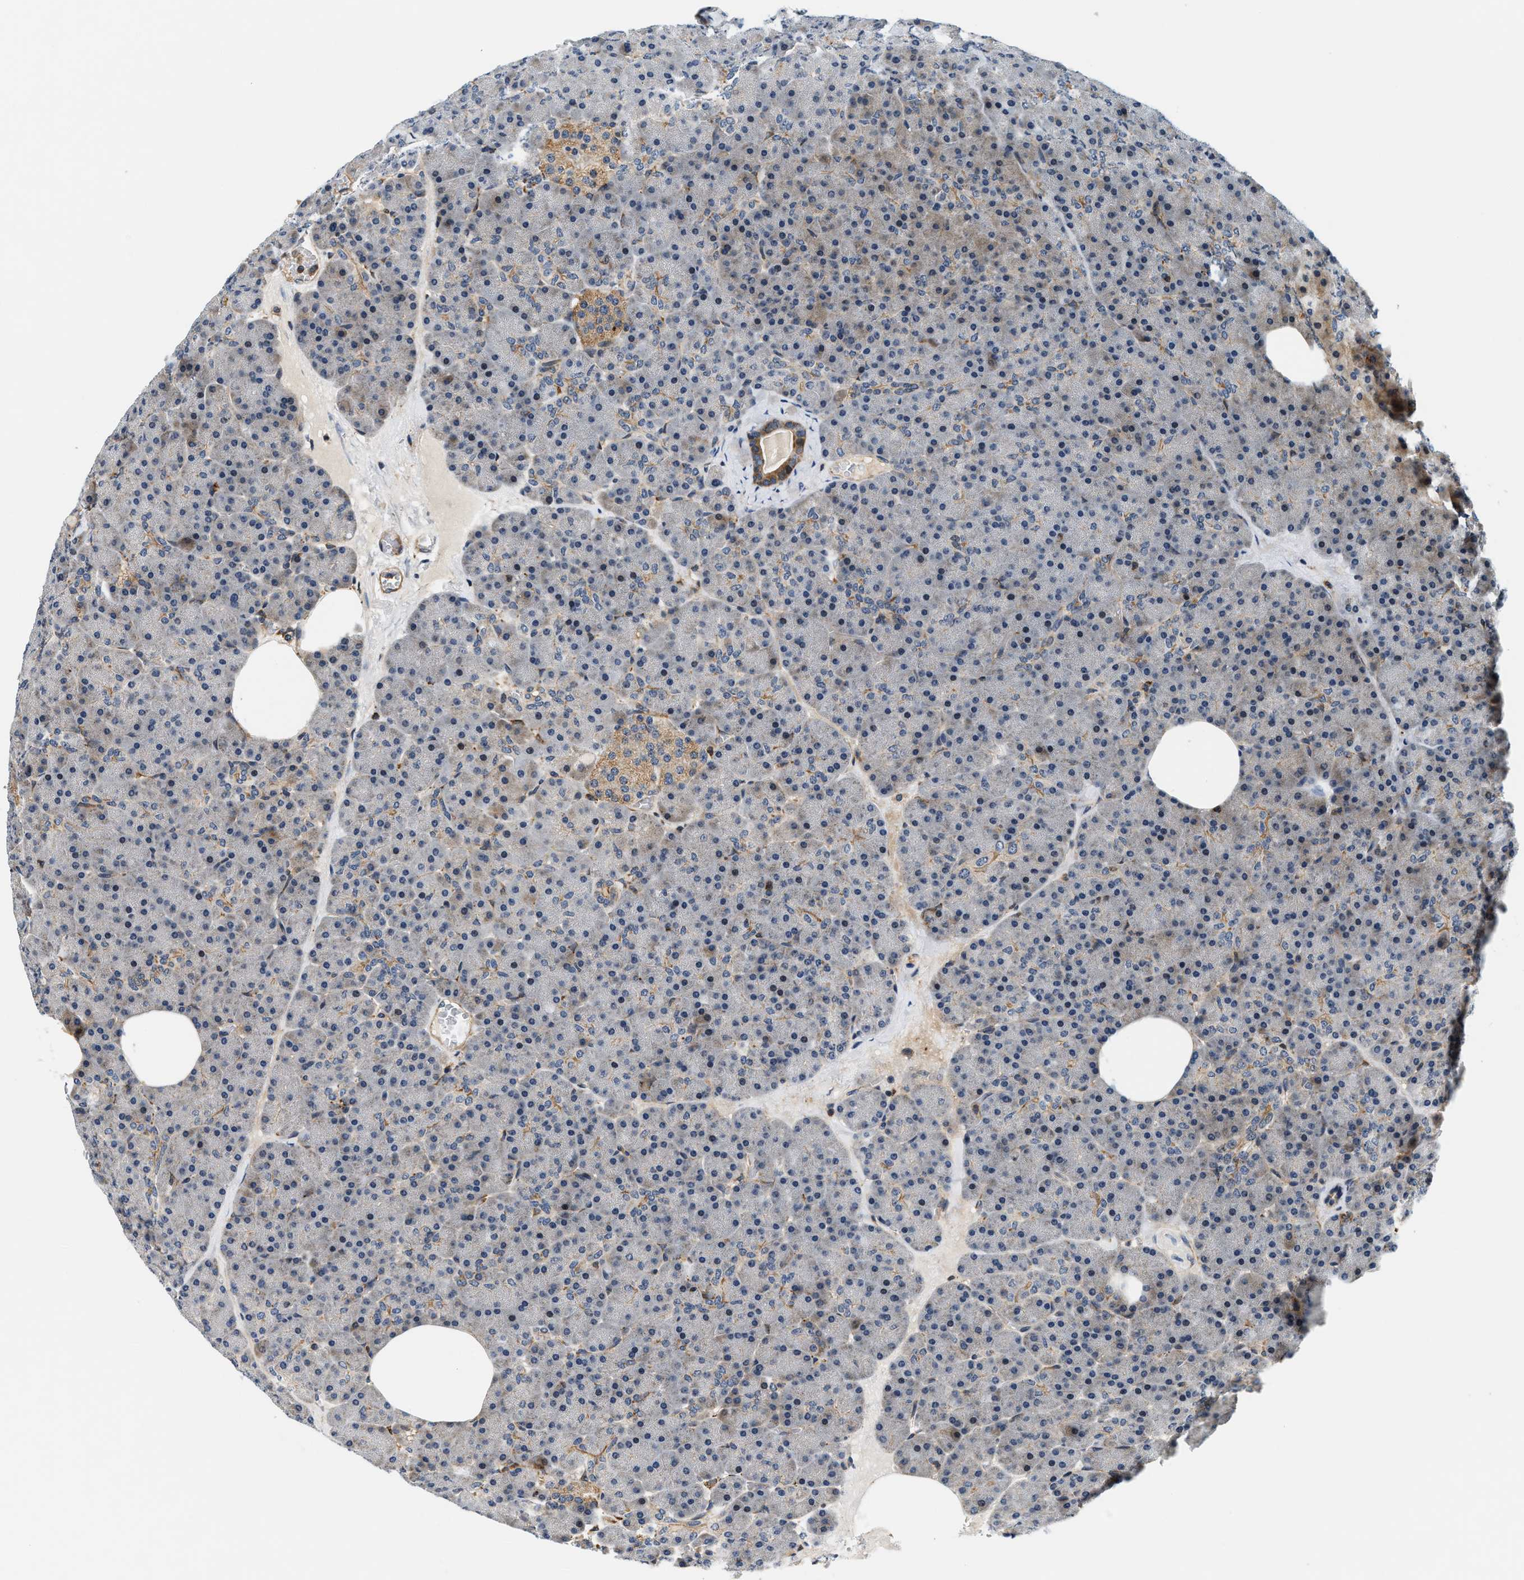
{"staining": {"intensity": "weak", "quantity": "25%-75%", "location": "cytoplasmic/membranous"}, "tissue": "pancreas", "cell_type": "Exocrine glandular cells", "image_type": "normal", "snomed": [{"axis": "morphology", "description": "Normal tissue, NOS"}, {"axis": "morphology", "description": "Carcinoid, malignant, NOS"}, {"axis": "topography", "description": "Pancreas"}], "caption": "Protein positivity by immunohistochemistry (IHC) reveals weak cytoplasmic/membranous expression in approximately 25%-75% of exocrine glandular cells in unremarkable pancreas.", "gene": "SAMD9", "patient": {"sex": "female", "age": 35}}